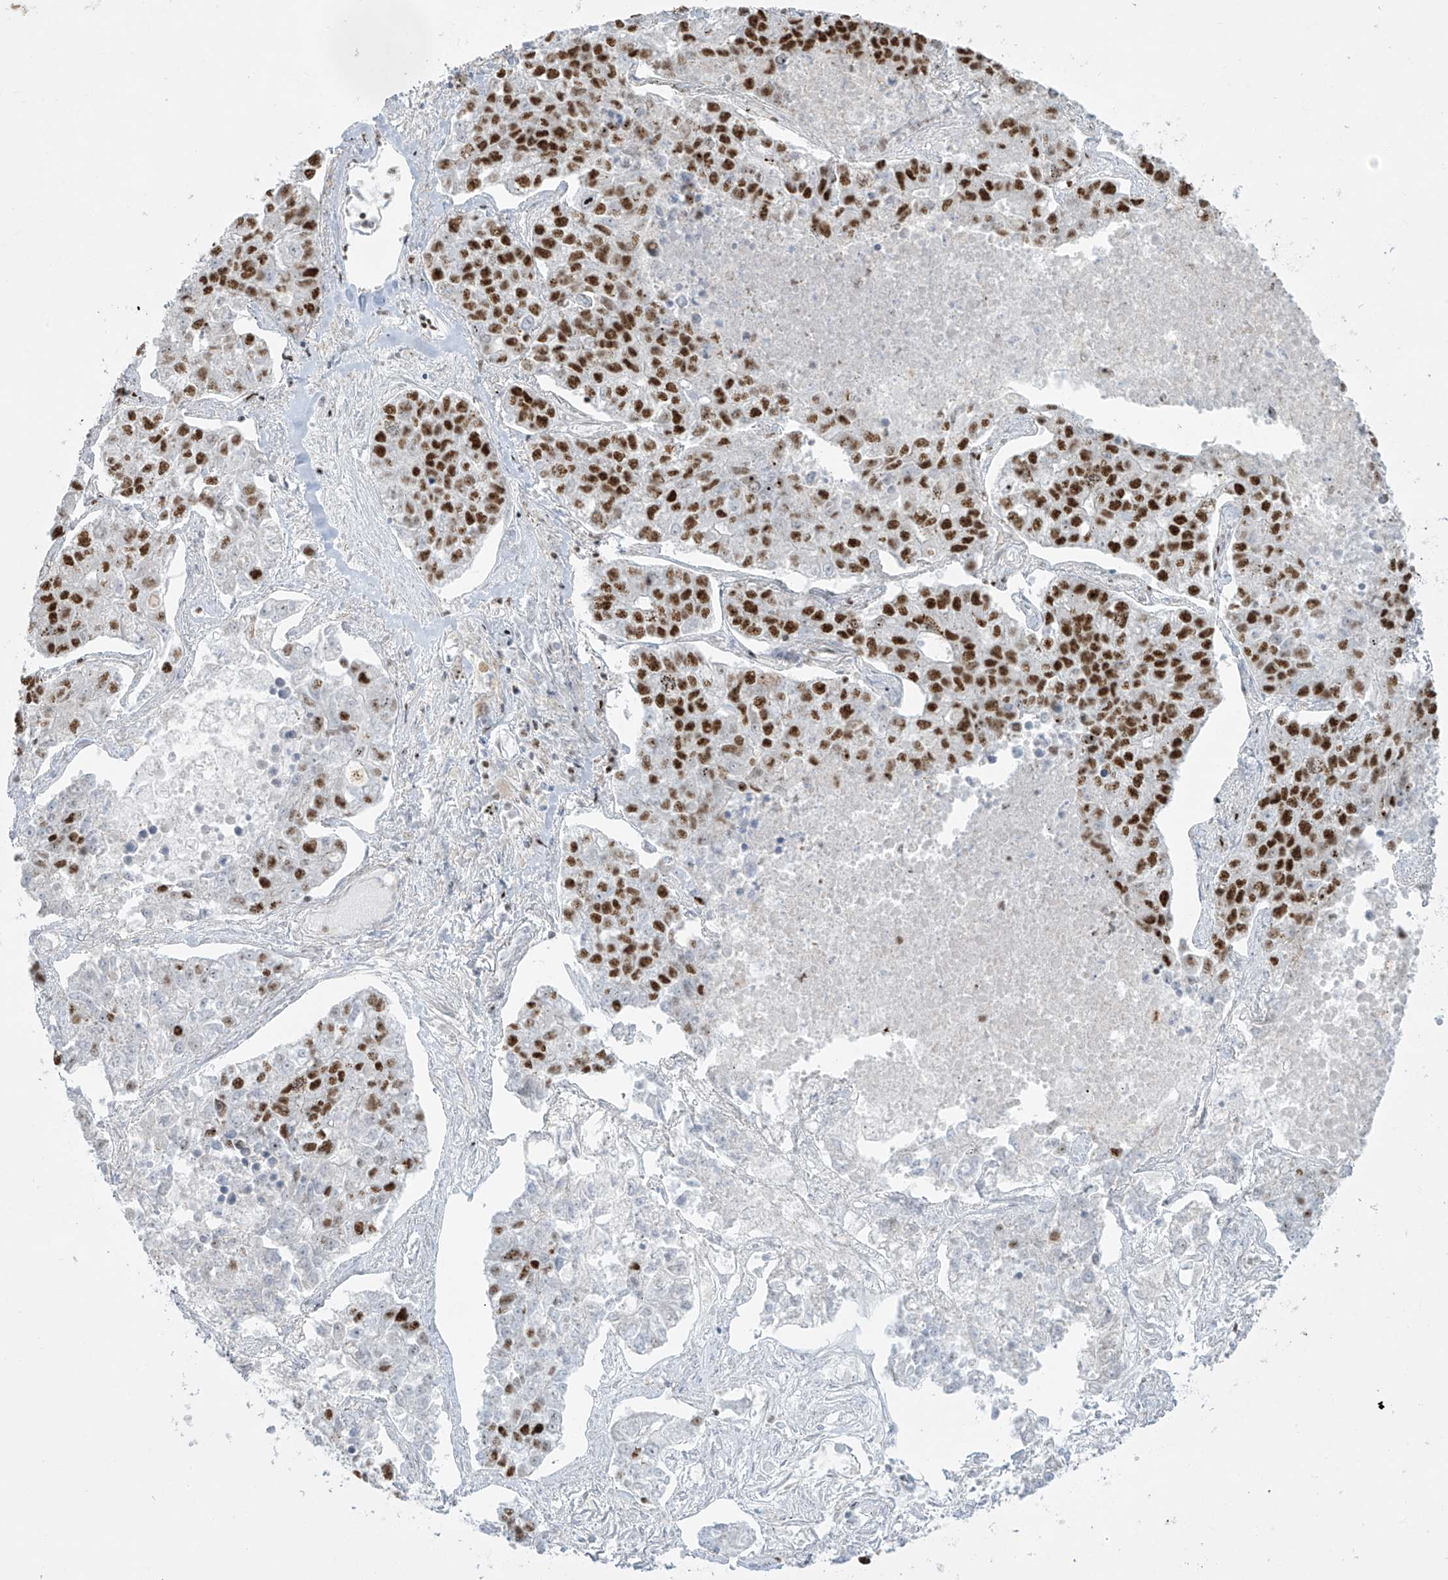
{"staining": {"intensity": "strong", "quantity": ">75%", "location": "nuclear"}, "tissue": "lung cancer", "cell_type": "Tumor cells", "image_type": "cancer", "snomed": [{"axis": "morphology", "description": "Adenocarcinoma, NOS"}, {"axis": "topography", "description": "Lung"}], "caption": "High-power microscopy captured an IHC image of adenocarcinoma (lung), revealing strong nuclear expression in approximately >75% of tumor cells. (DAB IHC with brightfield microscopy, high magnification).", "gene": "MS4A6A", "patient": {"sex": "male", "age": 49}}